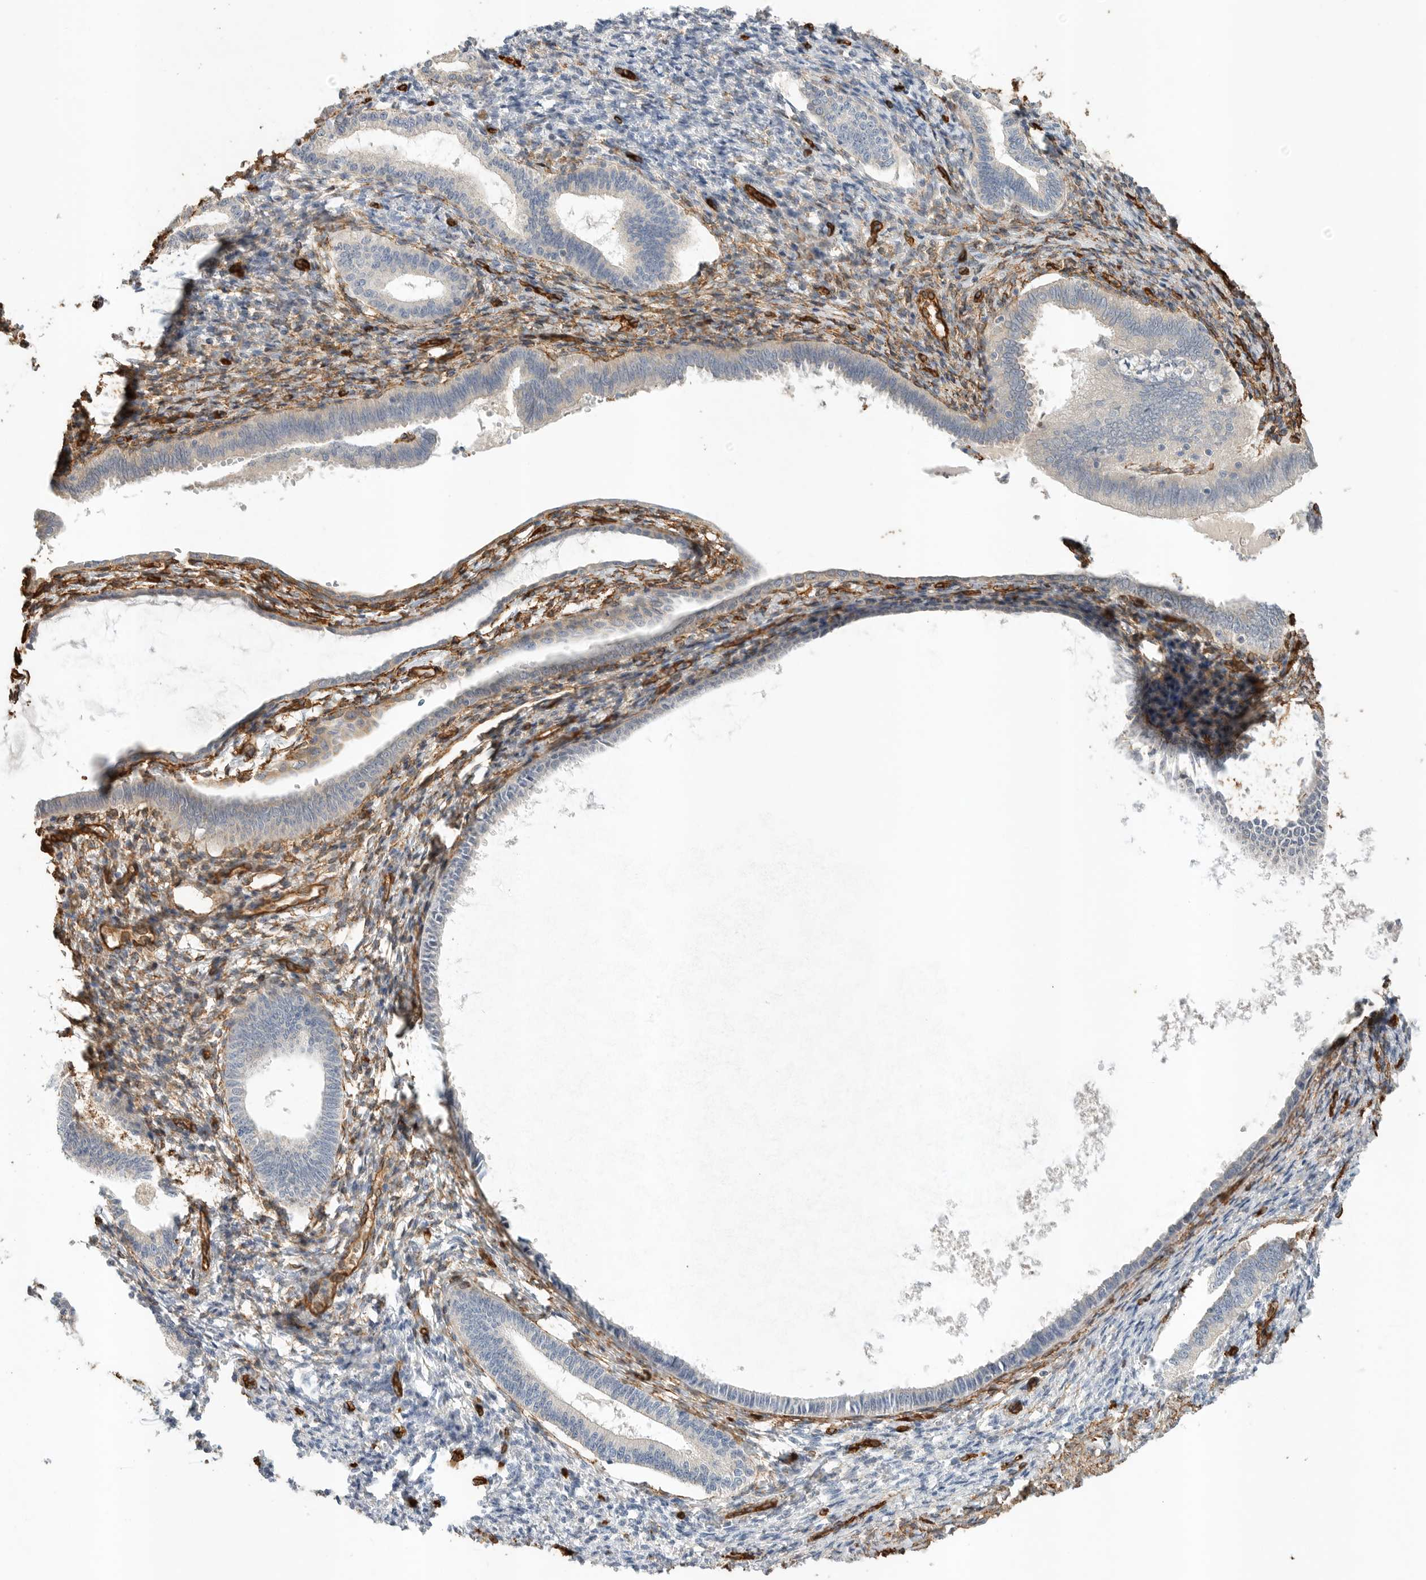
{"staining": {"intensity": "moderate", "quantity": "25%-75%", "location": "cytoplasmic/membranous"}, "tissue": "endometrium", "cell_type": "Cells in endometrial stroma", "image_type": "normal", "snomed": [{"axis": "morphology", "description": "Normal tissue, NOS"}, {"axis": "topography", "description": "Endometrium"}], "caption": "This histopathology image demonstrates immunohistochemistry (IHC) staining of normal human endometrium, with medium moderate cytoplasmic/membranous expression in about 25%-75% of cells in endometrial stroma.", "gene": "JMJD4", "patient": {"sex": "female", "age": 77}}